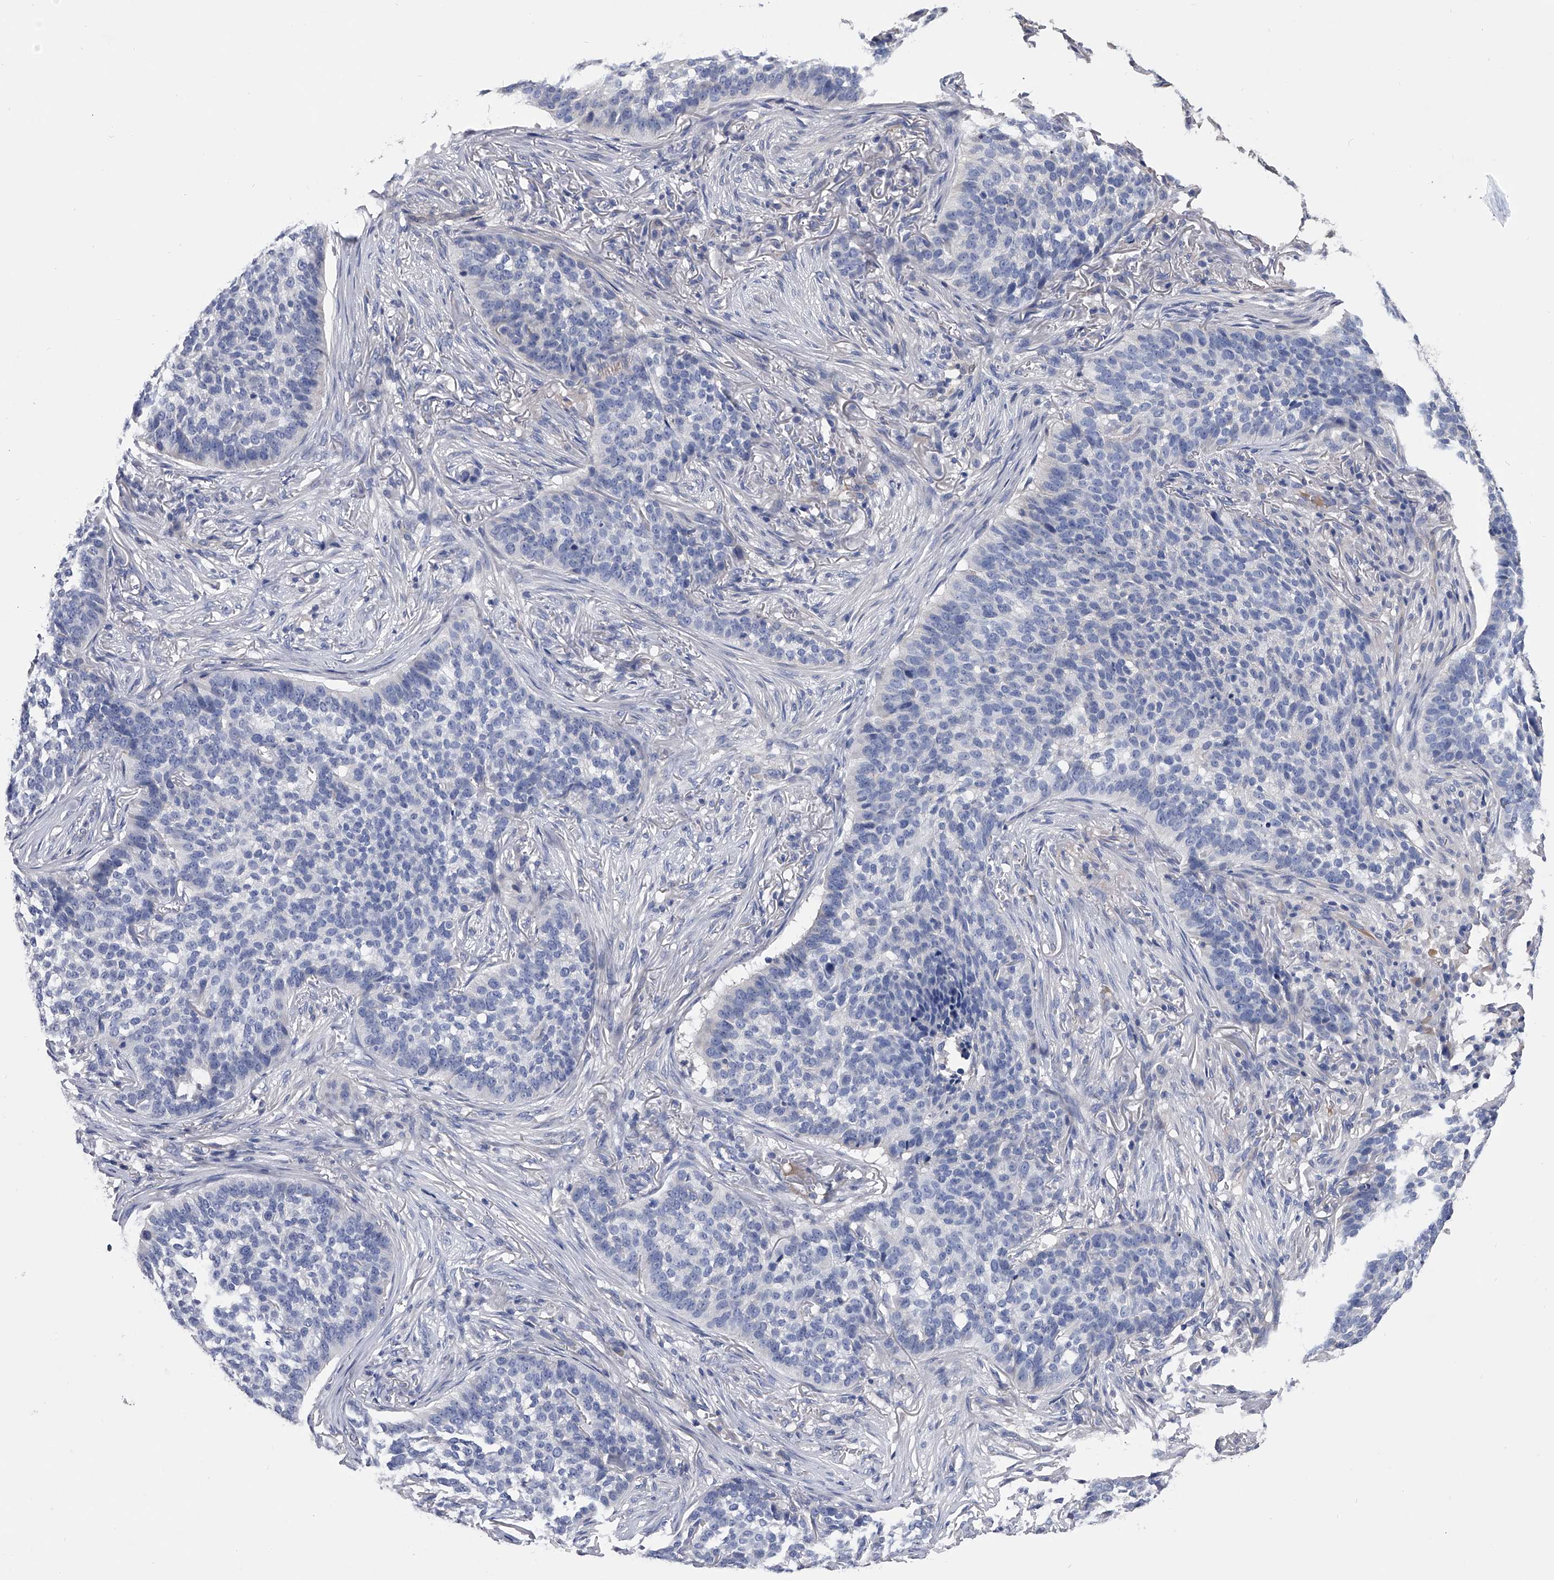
{"staining": {"intensity": "negative", "quantity": "none", "location": "none"}, "tissue": "skin cancer", "cell_type": "Tumor cells", "image_type": "cancer", "snomed": [{"axis": "morphology", "description": "Basal cell carcinoma"}, {"axis": "topography", "description": "Skin"}], "caption": "An IHC photomicrograph of basal cell carcinoma (skin) is shown. There is no staining in tumor cells of basal cell carcinoma (skin). (Stains: DAB (3,3'-diaminobenzidine) IHC with hematoxylin counter stain, Microscopy: brightfield microscopy at high magnification).", "gene": "EFCAB7", "patient": {"sex": "male", "age": 85}}